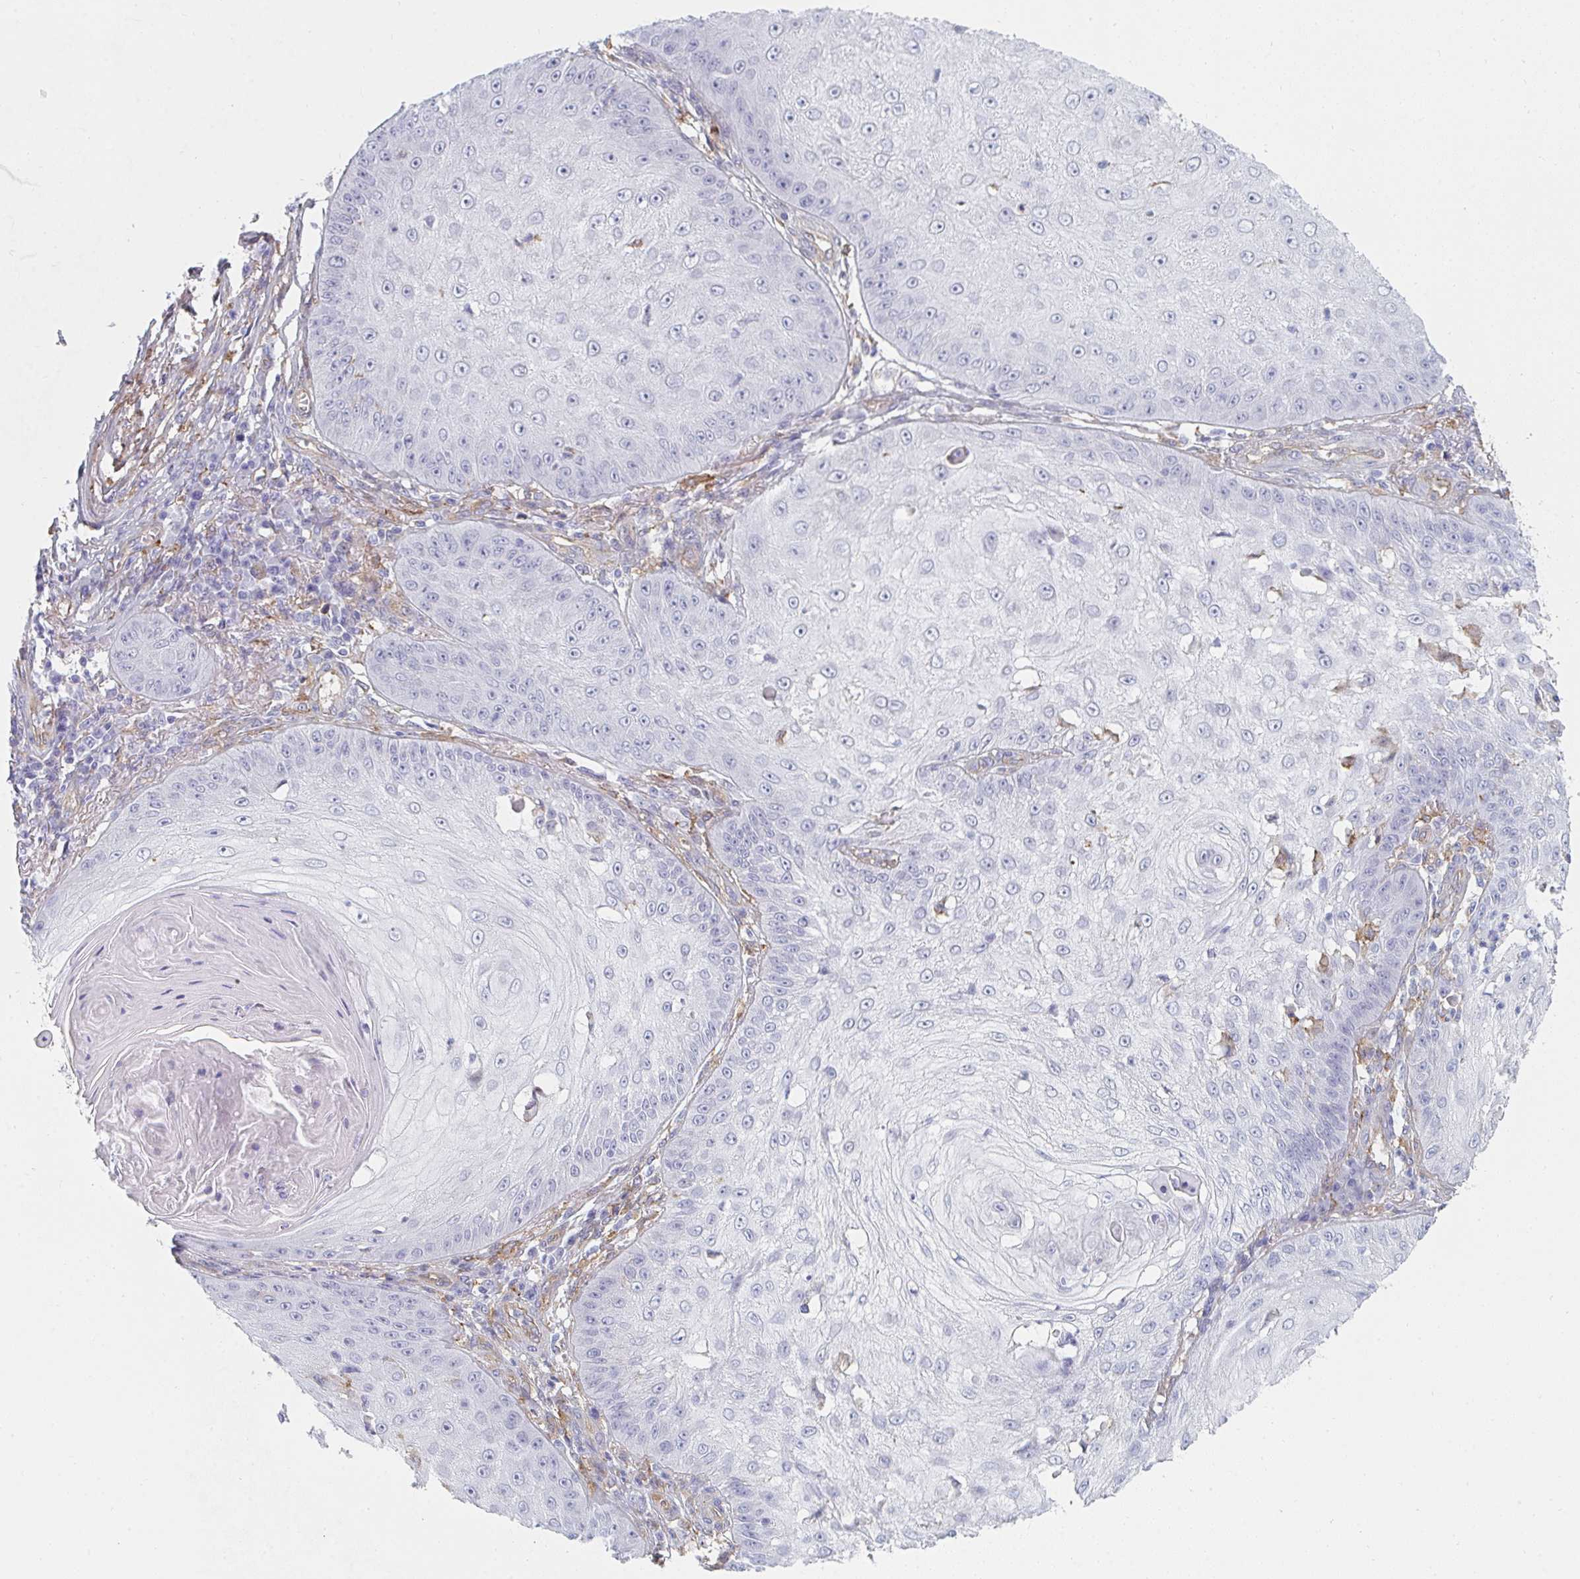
{"staining": {"intensity": "negative", "quantity": "none", "location": "none"}, "tissue": "skin cancer", "cell_type": "Tumor cells", "image_type": "cancer", "snomed": [{"axis": "morphology", "description": "Squamous cell carcinoma, NOS"}, {"axis": "topography", "description": "Skin"}], "caption": "Tumor cells are negative for brown protein staining in skin squamous cell carcinoma. (DAB IHC, high magnification).", "gene": "DAB2", "patient": {"sex": "male", "age": 70}}